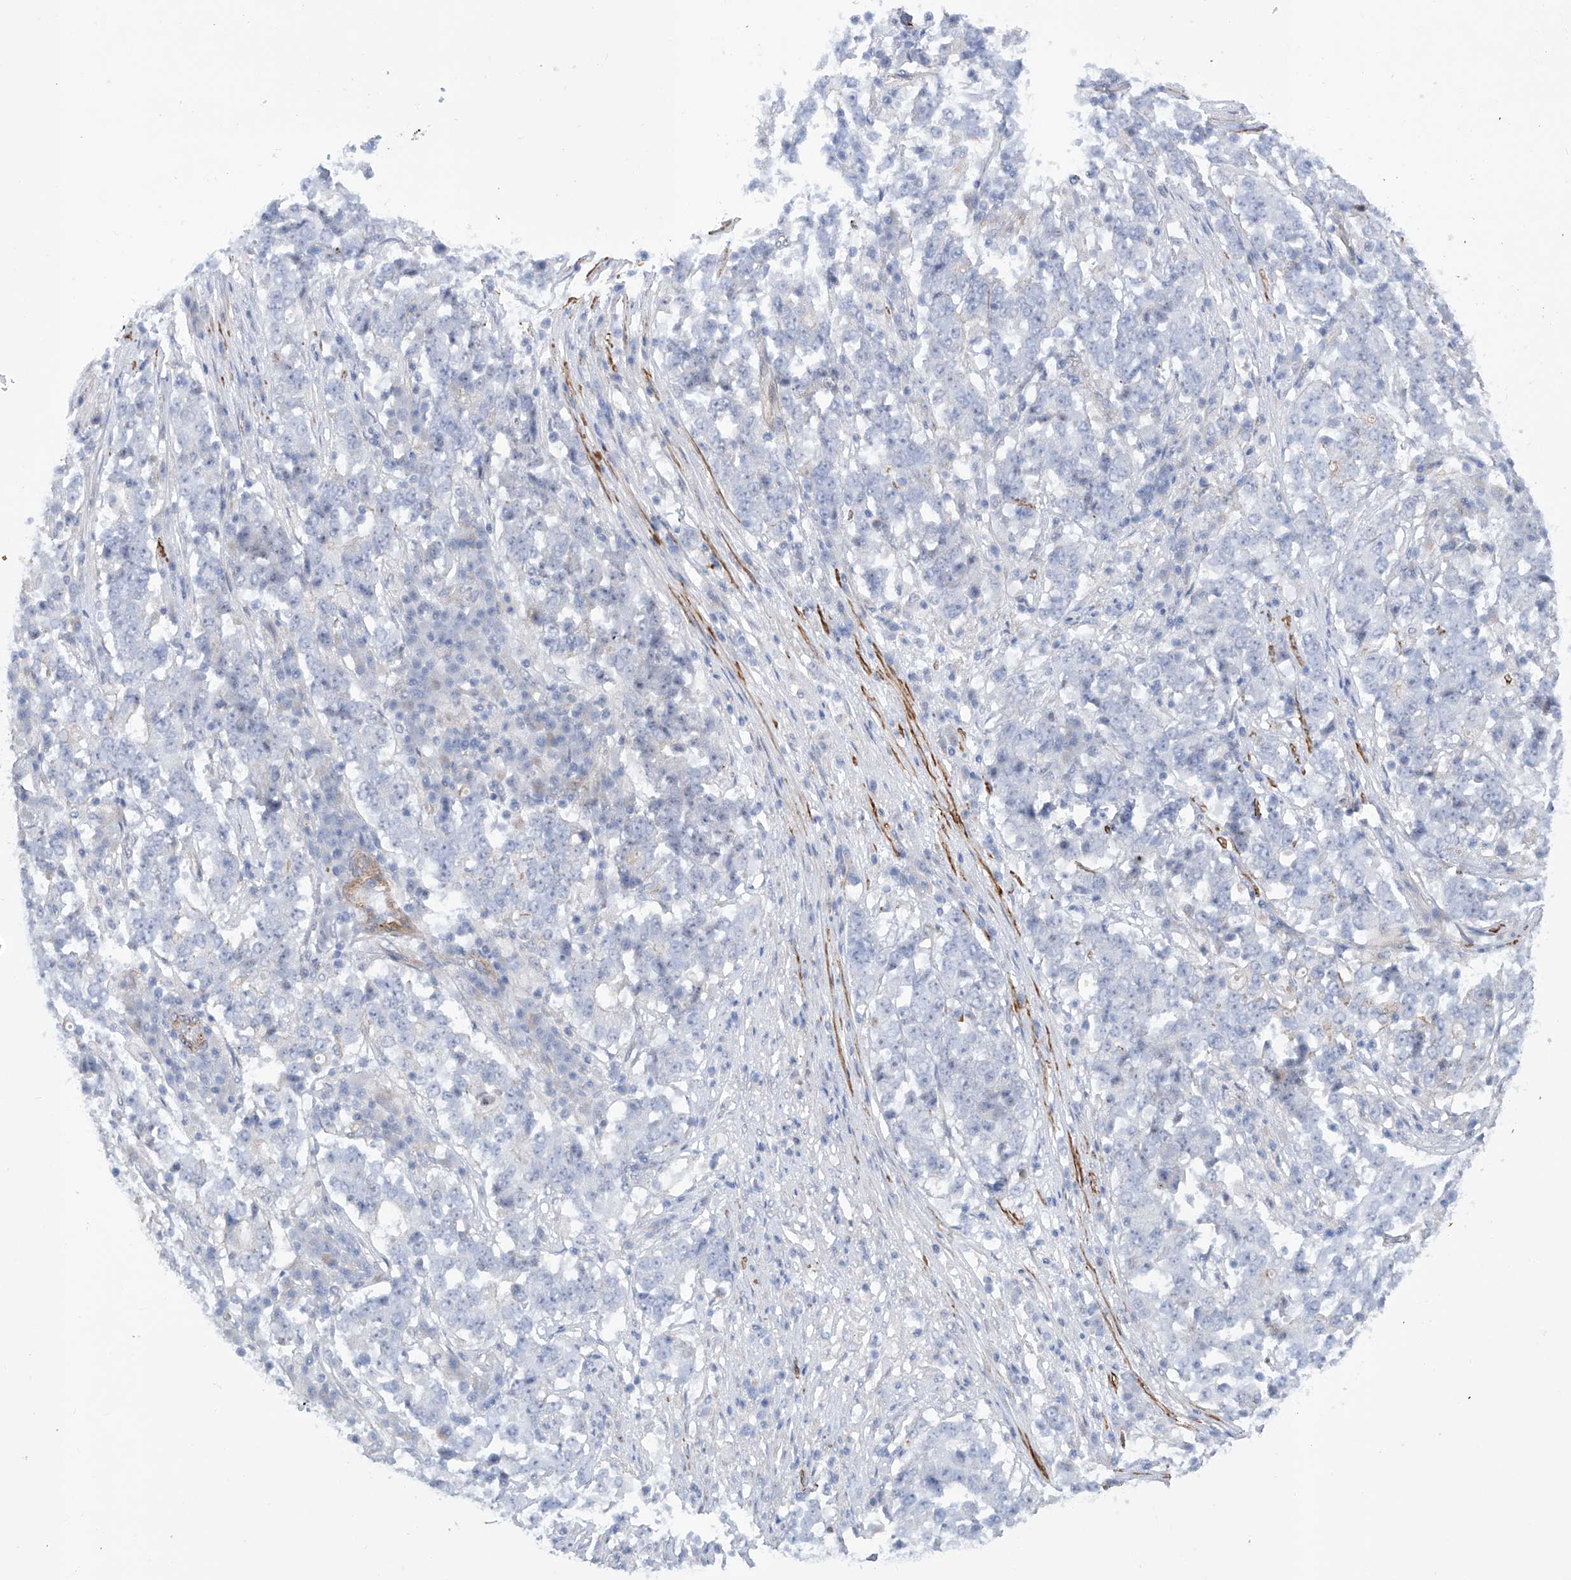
{"staining": {"intensity": "negative", "quantity": "none", "location": "none"}, "tissue": "stomach cancer", "cell_type": "Tumor cells", "image_type": "cancer", "snomed": [{"axis": "morphology", "description": "Adenocarcinoma, NOS"}, {"axis": "topography", "description": "Stomach"}], "caption": "This is an immunohistochemistry image of adenocarcinoma (stomach). There is no staining in tumor cells.", "gene": "ZNF490", "patient": {"sex": "male", "age": 59}}